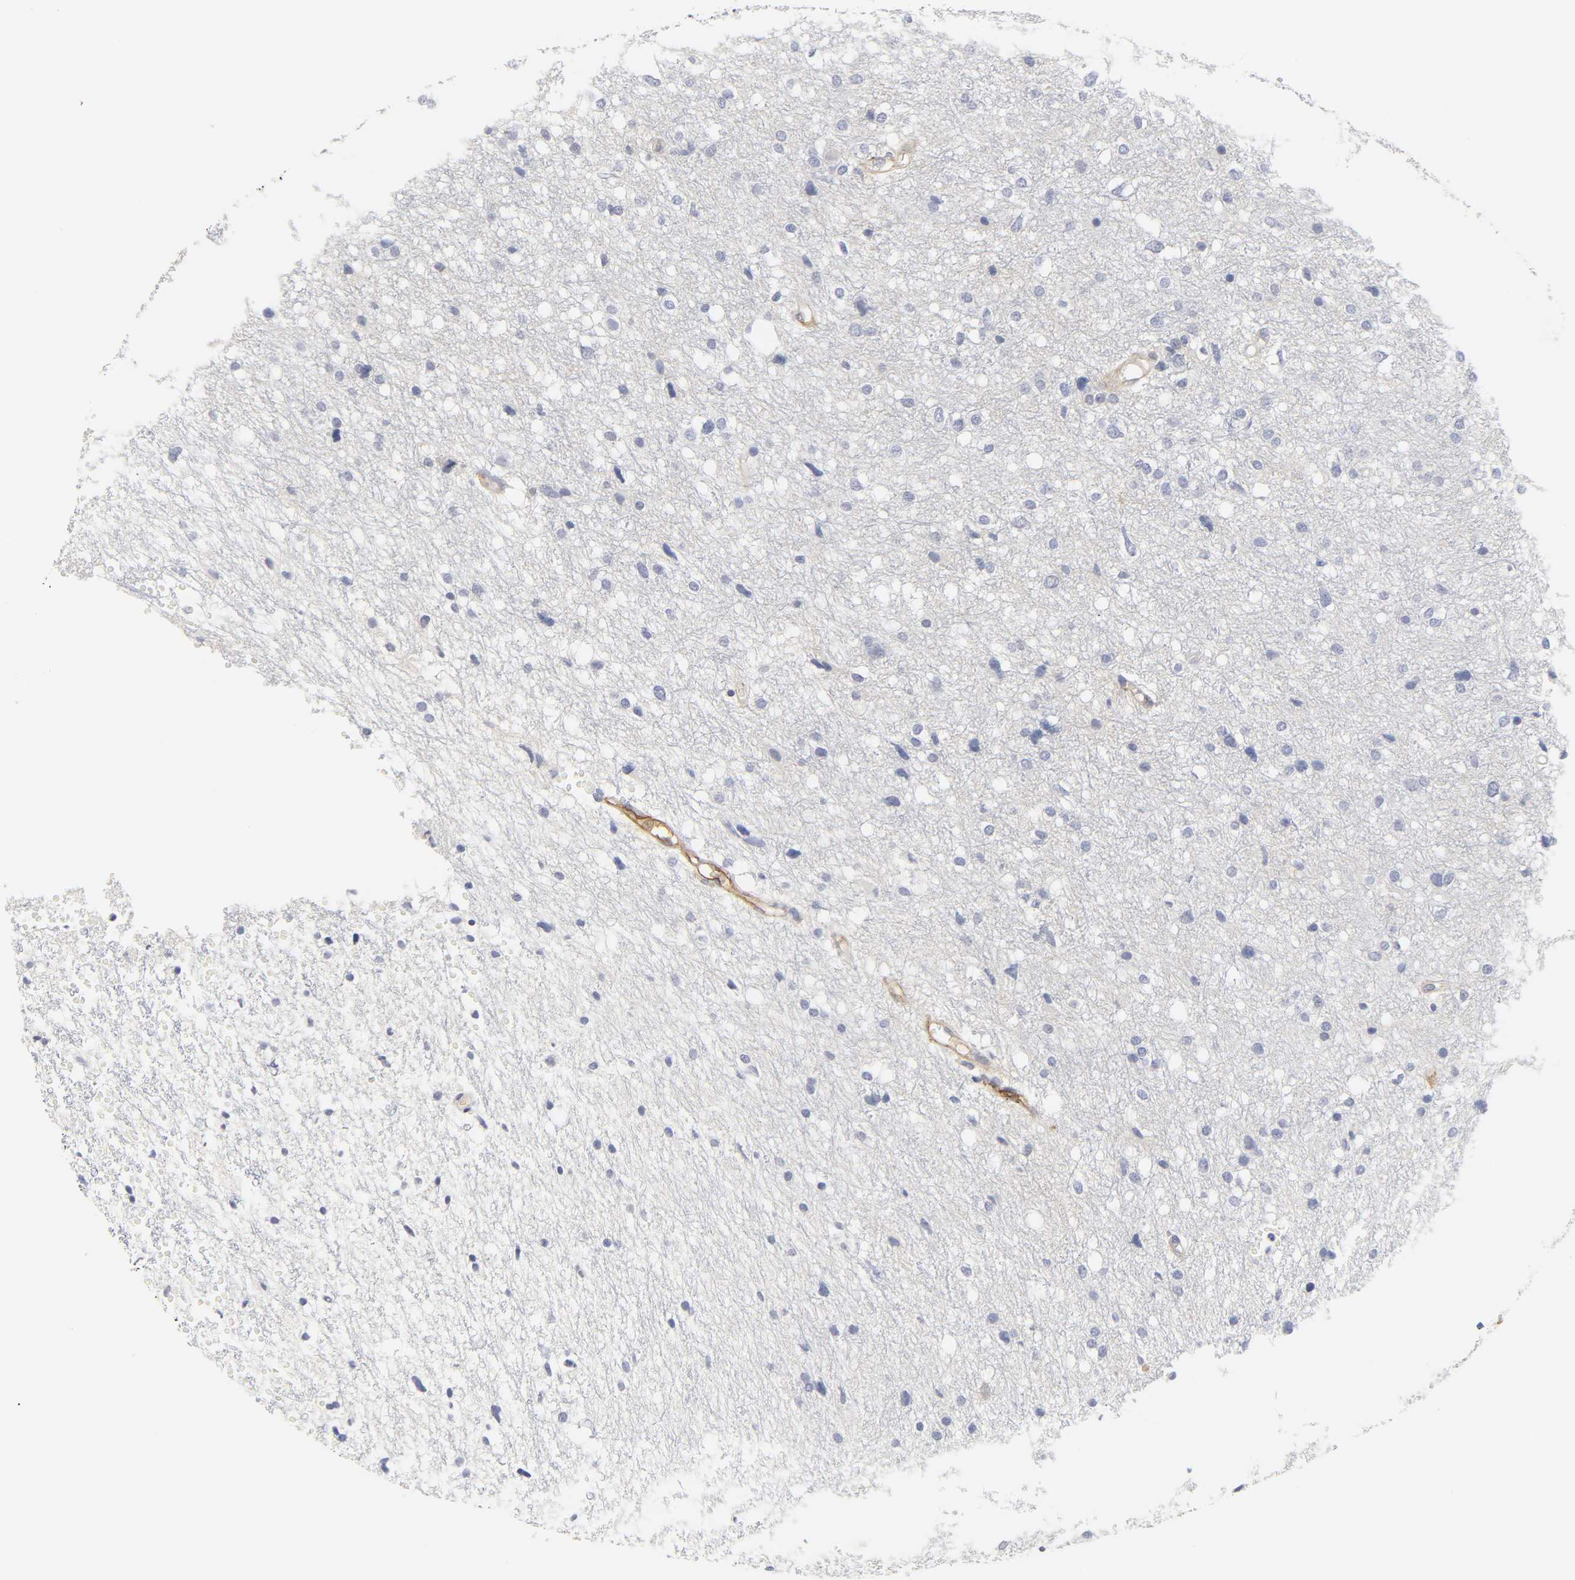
{"staining": {"intensity": "negative", "quantity": "none", "location": "none"}, "tissue": "glioma", "cell_type": "Tumor cells", "image_type": "cancer", "snomed": [{"axis": "morphology", "description": "Glioma, malignant, High grade"}, {"axis": "topography", "description": "Brain"}], "caption": "Immunohistochemical staining of human high-grade glioma (malignant) shows no significant expression in tumor cells.", "gene": "ICAM1", "patient": {"sex": "female", "age": 59}}